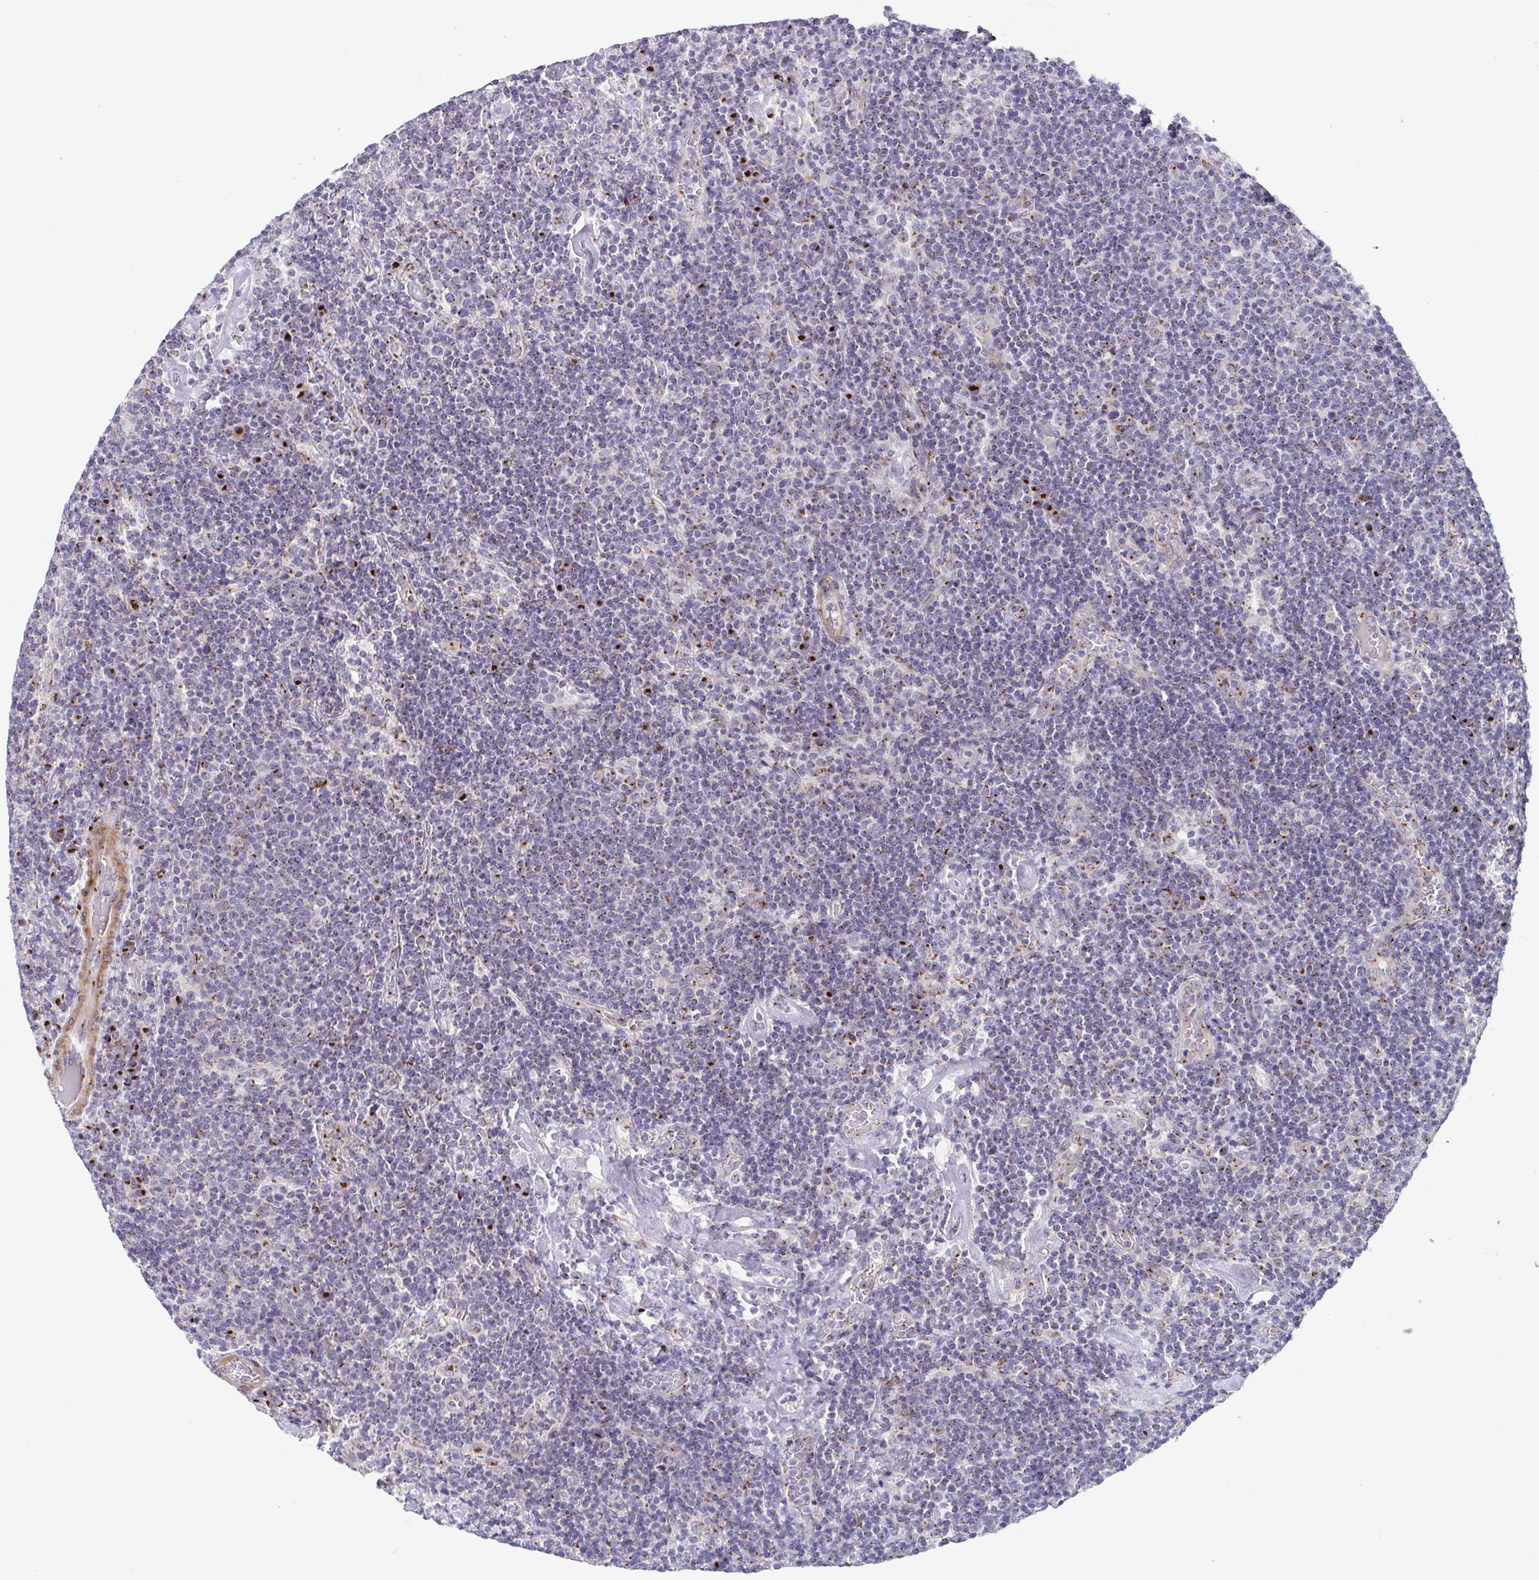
{"staining": {"intensity": "strong", "quantity": "<25%", "location": "cytoplasmic/membranous"}, "tissue": "lymphoma", "cell_type": "Tumor cells", "image_type": "cancer", "snomed": [{"axis": "morphology", "description": "Malignant lymphoma, non-Hodgkin's type, High grade"}, {"axis": "topography", "description": "Lymph node"}], "caption": "There is medium levels of strong cytoplasmic/membranous expression in tumor cells of lymphoma, as demonstrated by immunohistochemical staining (brown color).", "gene": "COL17A1", "patient": {"sex": "male", "age": 61}}